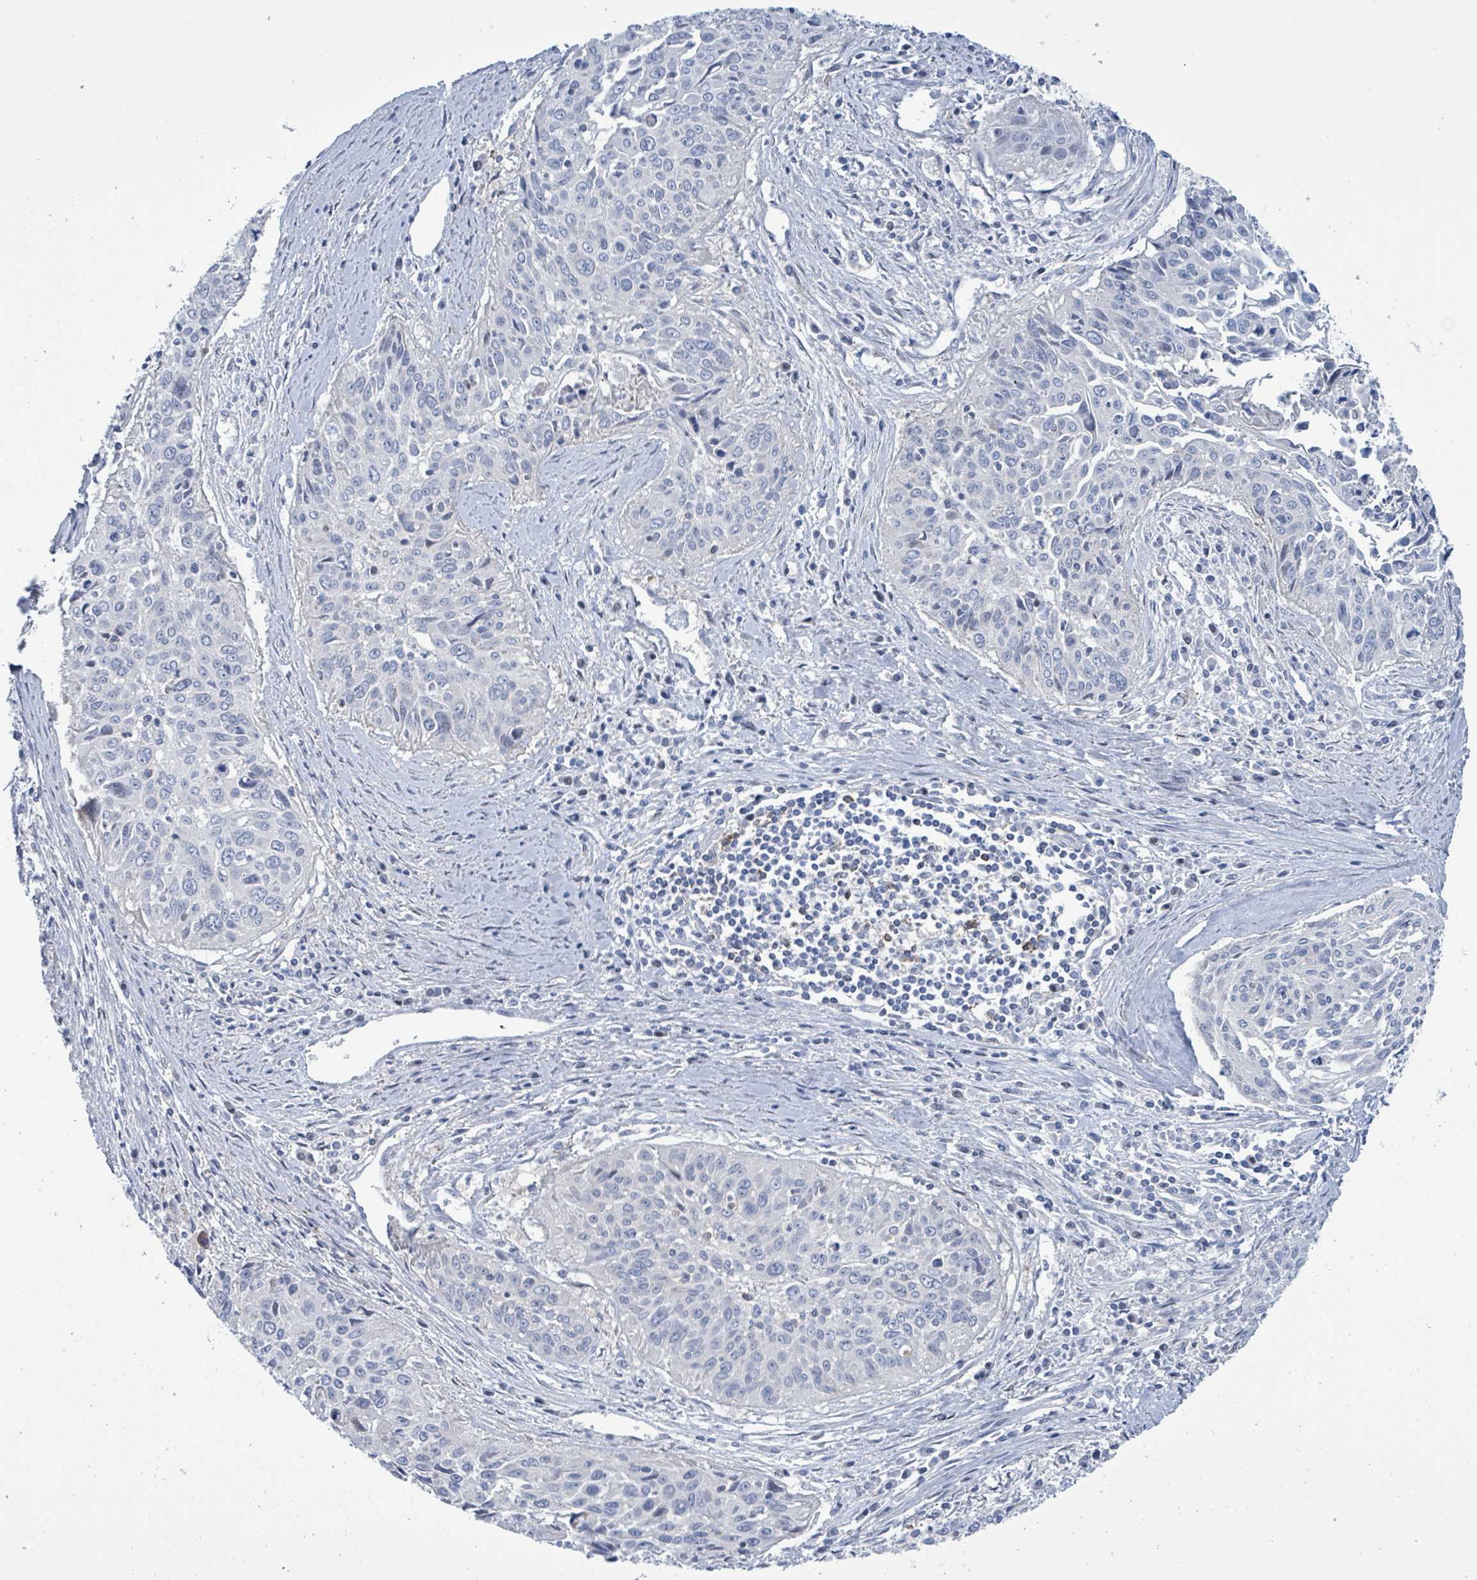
{"staining": {"intensity": "negative", "quantity": "none", "location": "none"}, "tissue": "cervical cancer", "cell_type": "Tumor cells", "image_type": "cancer", "snomed": [{"axis": "morphology", "description": "Squamous cell carcinoma, NOS"}, {"axis": "topography", "description": "Cervix"}], "caption": "There is no significant expression in tumor cells of cervical cancer (squamous cell carcinoma). (Immunohistochemistry (ihc), brightfield microscopy, high magnification).", "gene": "DGKZ", "patient": {"sex": "female", "age": 55}}